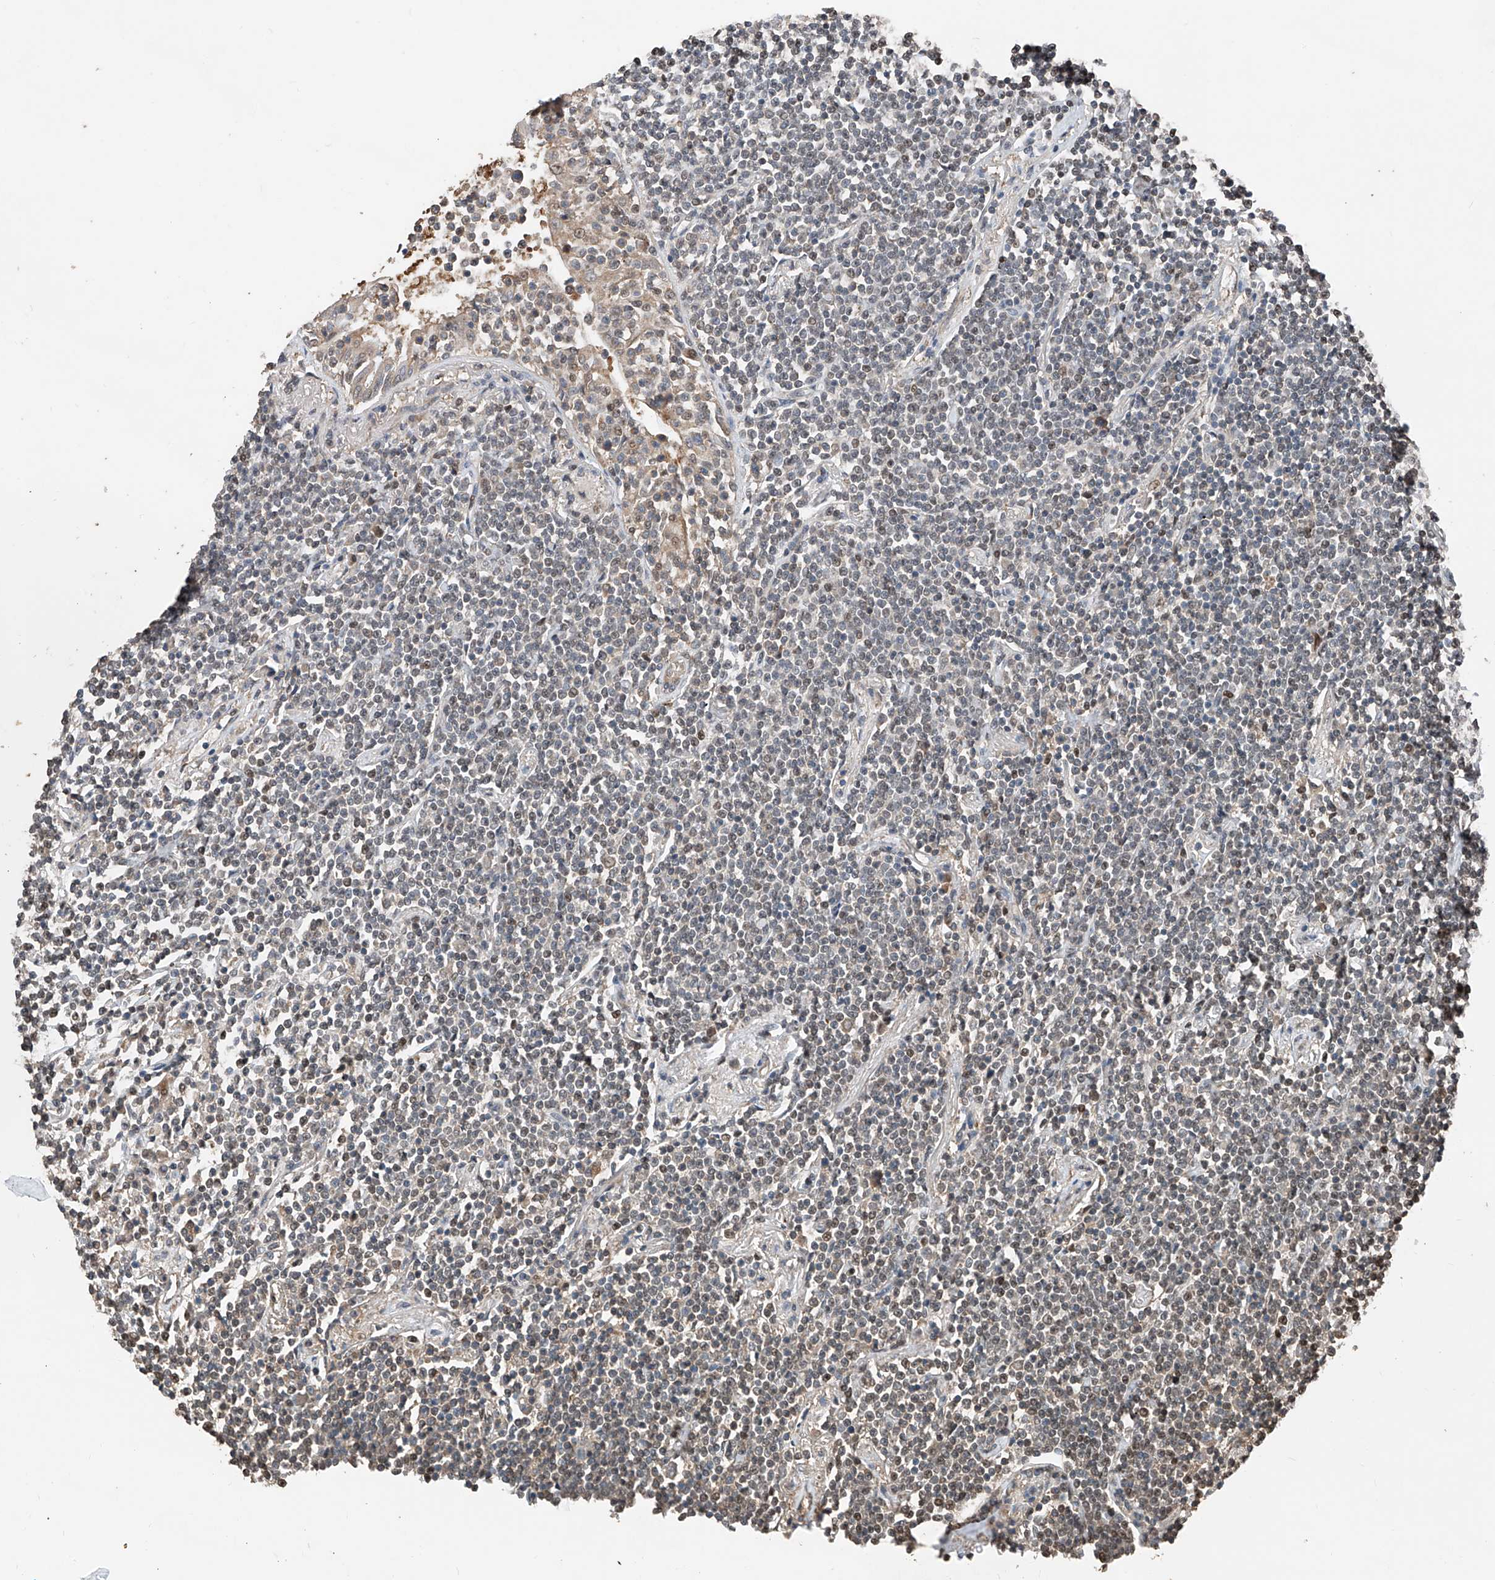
{"staining": {"intensity": "weak", "quantity": "25%-75%", "location": "nuclear"}, "tissue": "lymphoma", "cell_type": "Tumor cells", "image_type": "cancer", "snomed": [{"axis": "morphology", "description": "Malignant lymphoma, non-Hodgkin's type, Low grade"}, {"axis": "topography", "description": "Lung"}], "caption": "Immunohistochemistry (DAB) staining of human low-grade malignant lymphoma, non-Hodgkin's type reveals weak nuclear protein positivity in approximately 25%-75% of tumor cells. The staining was performed using DAB, with brown indicating positive protein expression. Nuclei are stained blue with hematoxylin.", "gene": "RMND1", "patient": {"sex": "female", "age": 71}}